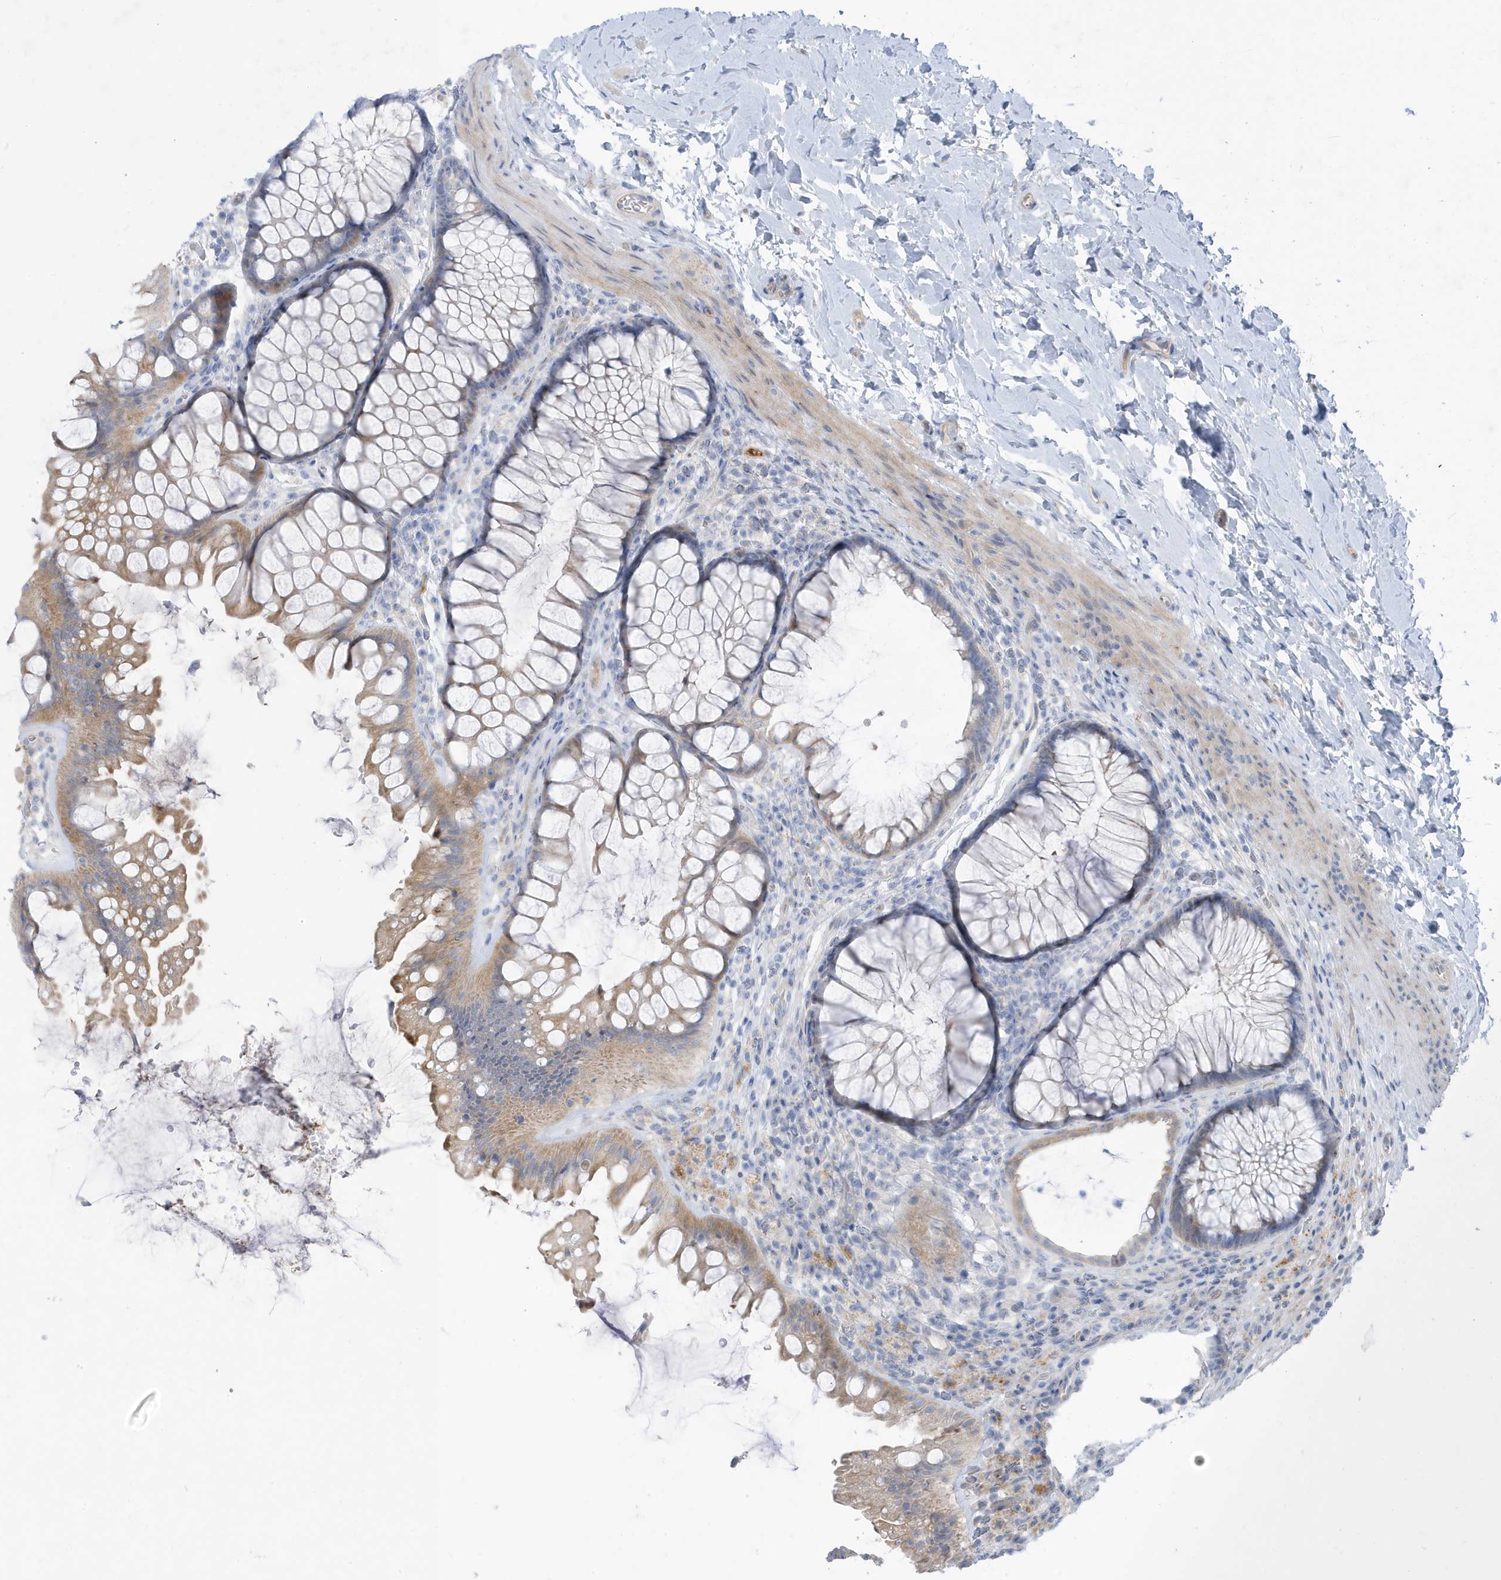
{"staining": {"intensity": "weak", "quantity": ">75%", "location": "cytoplasmic/membranous"}, "tissue": "colon", "cell_type": "Endothelial cells", "image_type": "normal", "snomed": [{"axis": "morphology", "description": "Normal tissue, NOS"}, {"axis": "topography", "description": "Colon"}], "caption": "The immunohistochemical stain shows weak cytoplasmic/membranous positivity in endothelial cells of benign colon. (Stains: DAB (3,3'-diaminobenzidine) in brown, nuclei in blue, Microscopy: brightfield microscopy at high magnification).", "gene": "ATP13A5", "patient": {"sex": "female", "age": 62}}